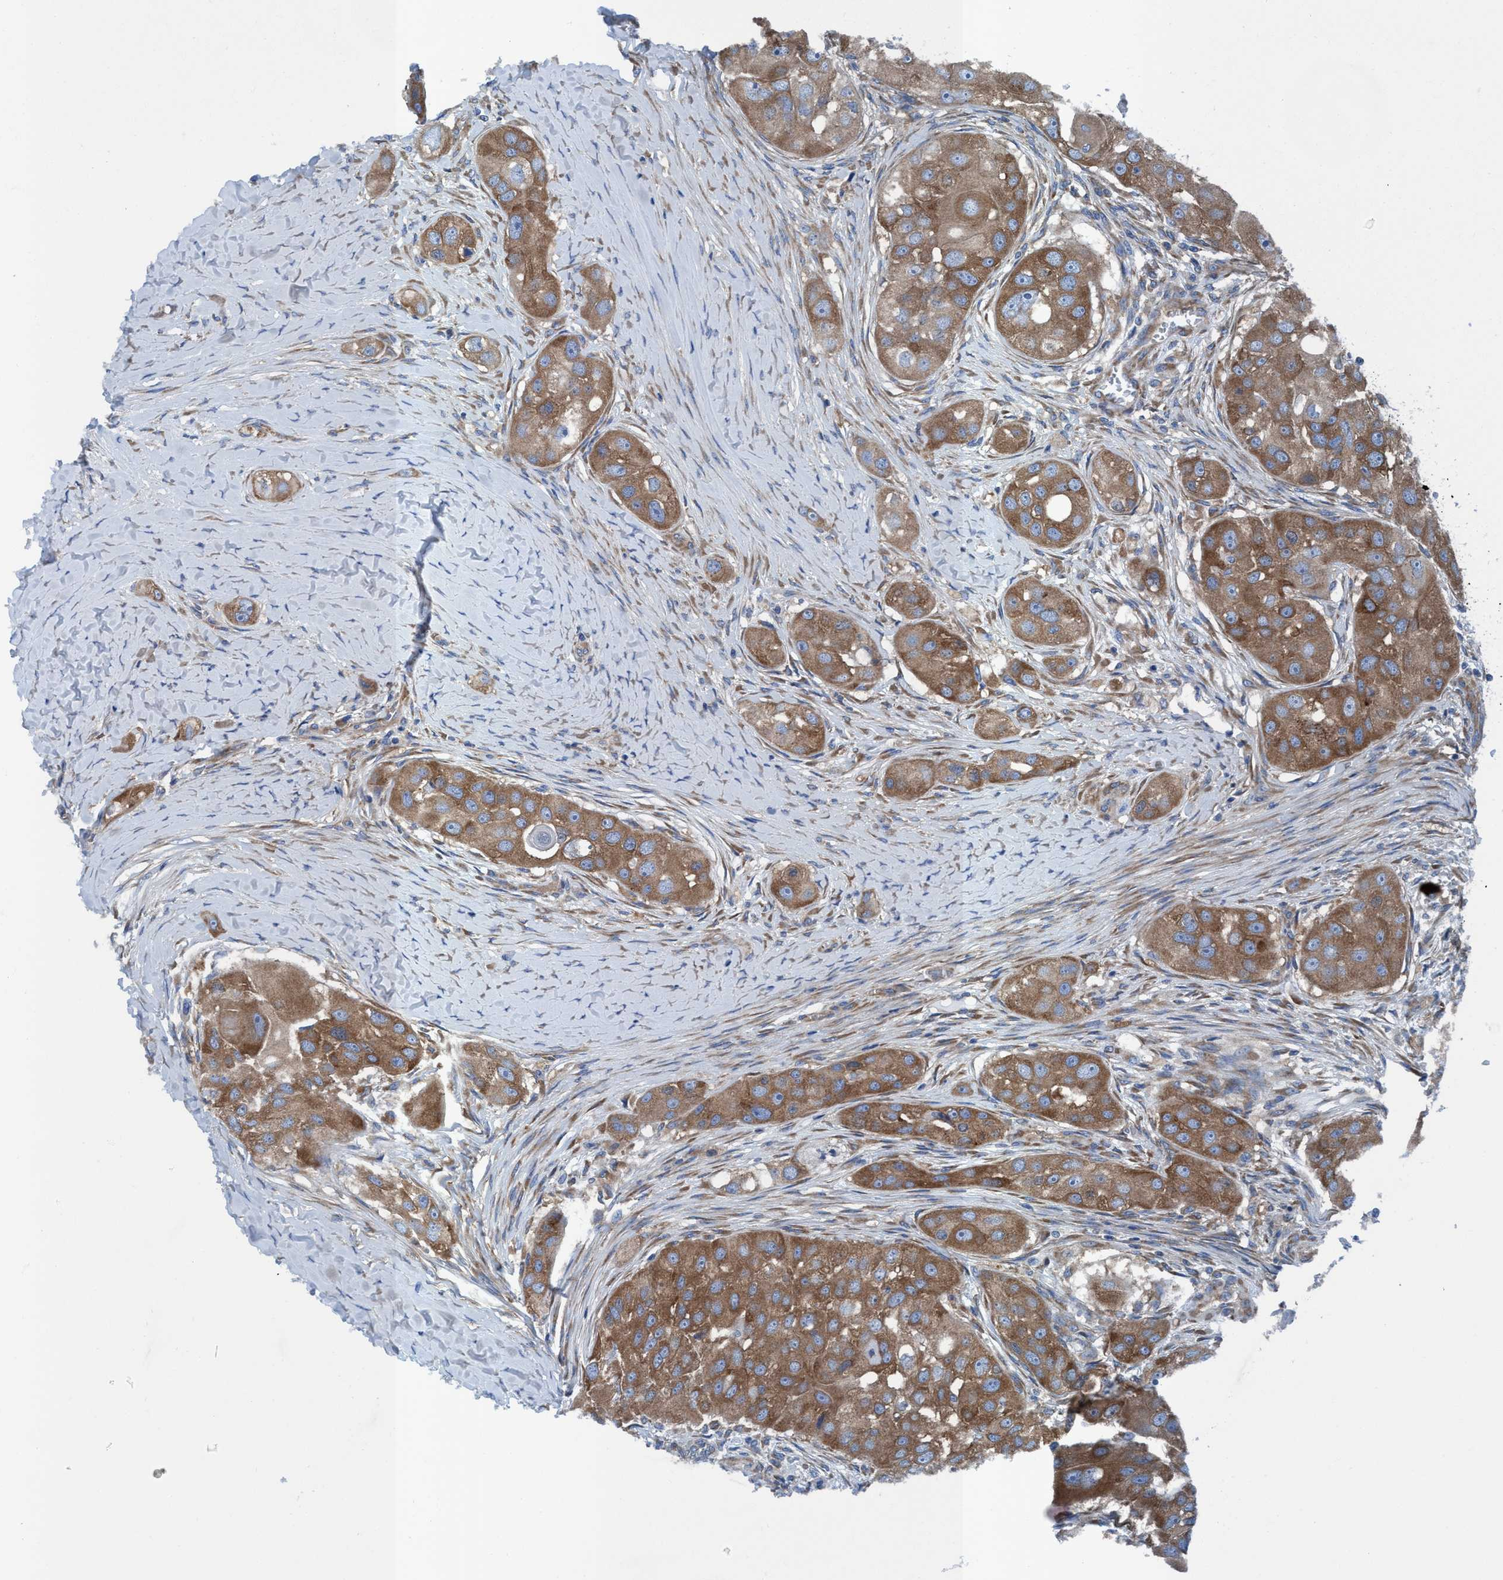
{"staining": {"intensity": "moderate", "quantity": ">75%", "location": "cytoplasmic/membranous"}, "tissue": "head and neck cancer", "cell_type": "Tumor cells", "image_type": "cancer", "snomed": [{"axis": "morphology", "description": "Normal tissue, NOS"}, {"axis": "morphology", "description": "Squamous cell carcinoma, NOS"}, {"axis": "topography", "description": "Skeletal muscle"}, {"axis": "topography", "description": "Head-Neck"}], "caption": "Brown immunohistochemical staining in human head and neck squamous cell carcinoma exhibits moderate cytoplasmic/membranous staining in about >75% of tumor cells. (IHC, brightfield microscopy, high magnification).", "gene": "NMT1", "patient": {"sex": "male", "age": 51}}